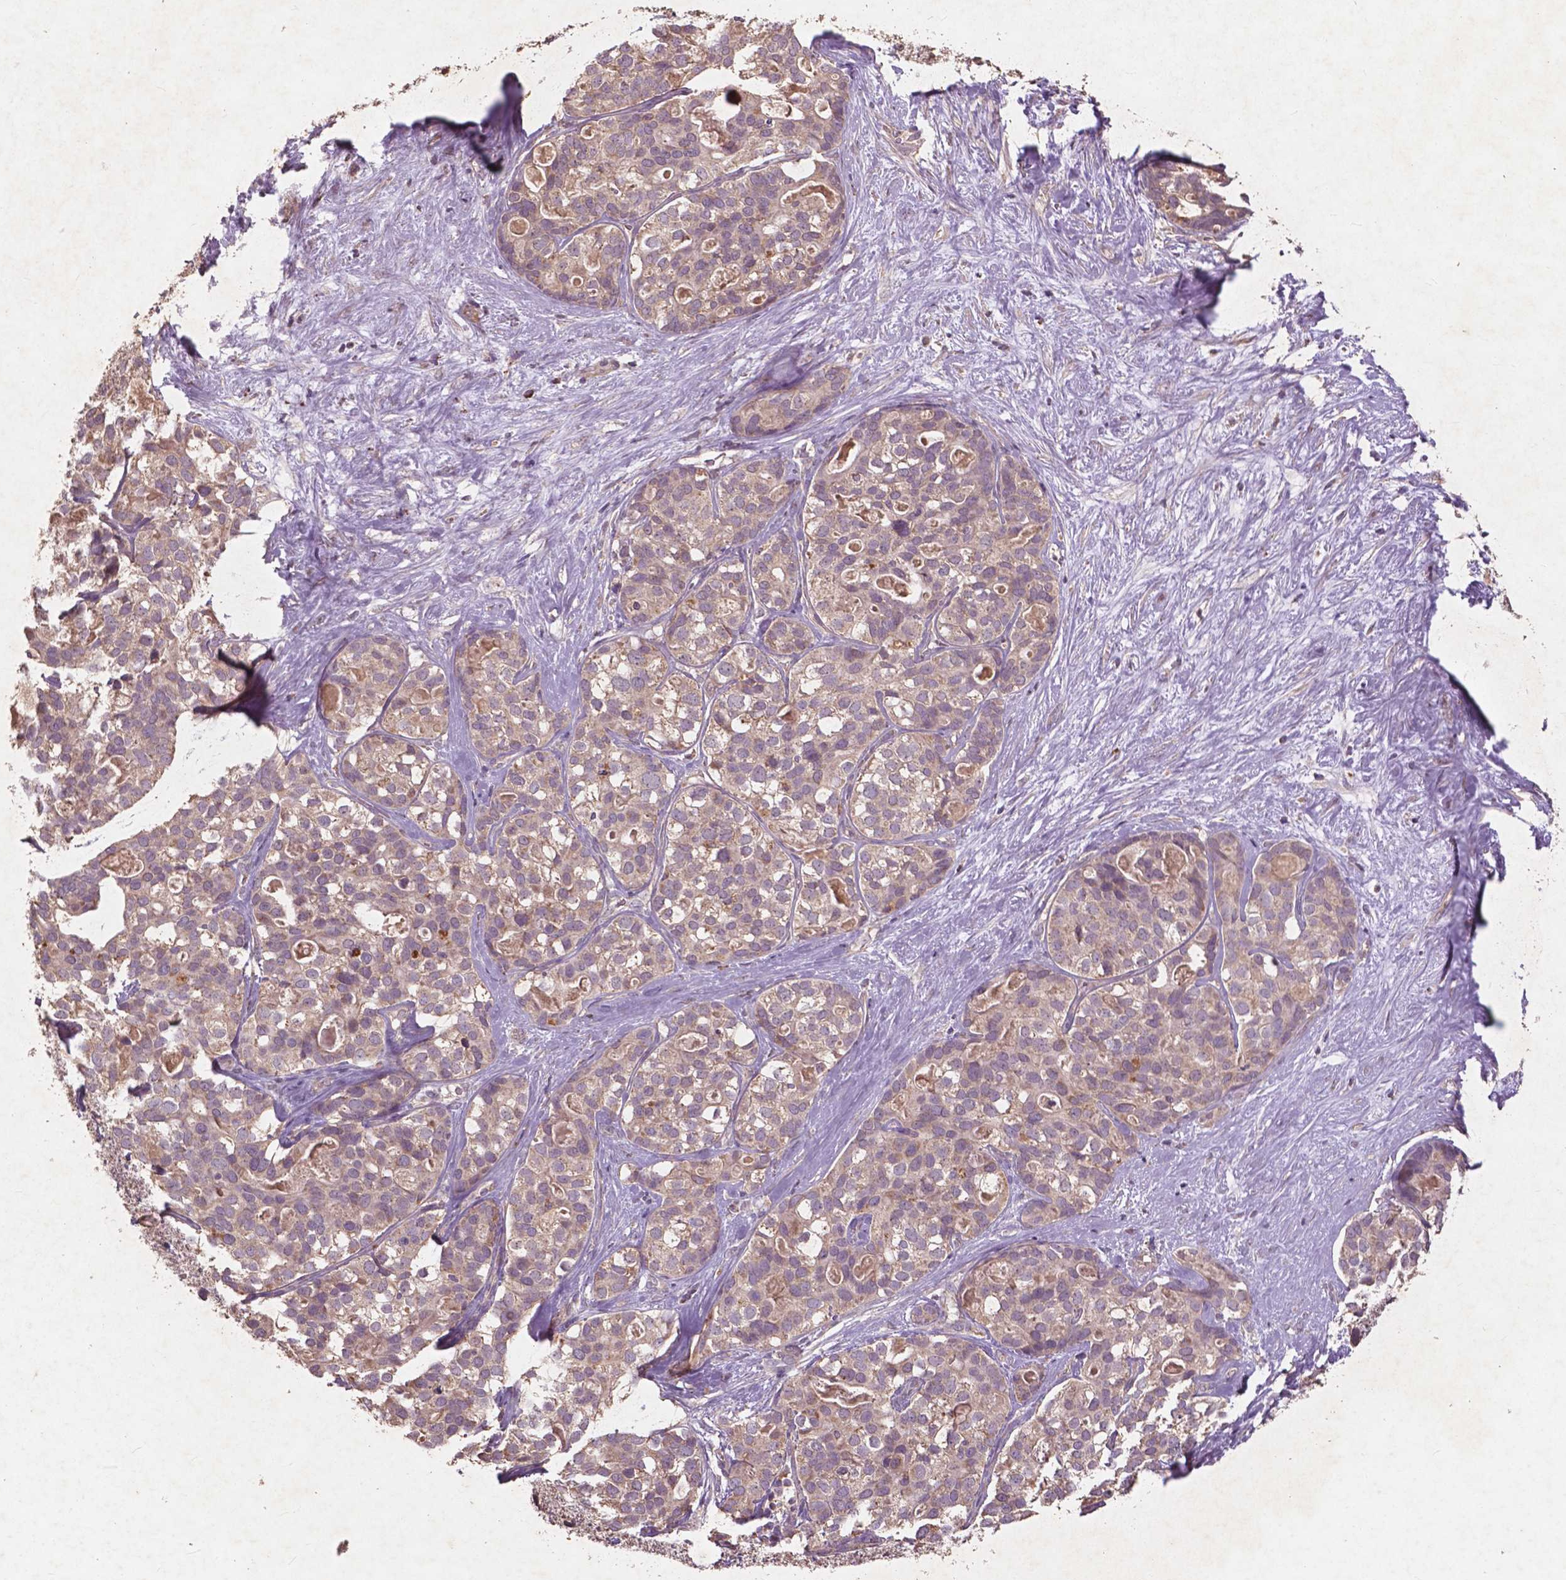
{"staining": {"intensity": "weak", "quantity": ">75%", "location": "cytoplasmic/membranous"}, "tissue": "liver cancer", "cell_type": "Tumor cells", "image_type": "cancer", "snomed": [{"axis": "morphology", "description": "Cholangiocarcinoma"}, {"axis": "topography", "description": "Liver"}], "caption": "Liver cancer (cholangiocarcinoma) tissue shows weak cytoplasmic/membranous expression in about >75% of tumor cells, visualized by immunohistochemistry.", "gene": "ST6GALNAC5", "patient": {"sex": "male", "age": 56}}